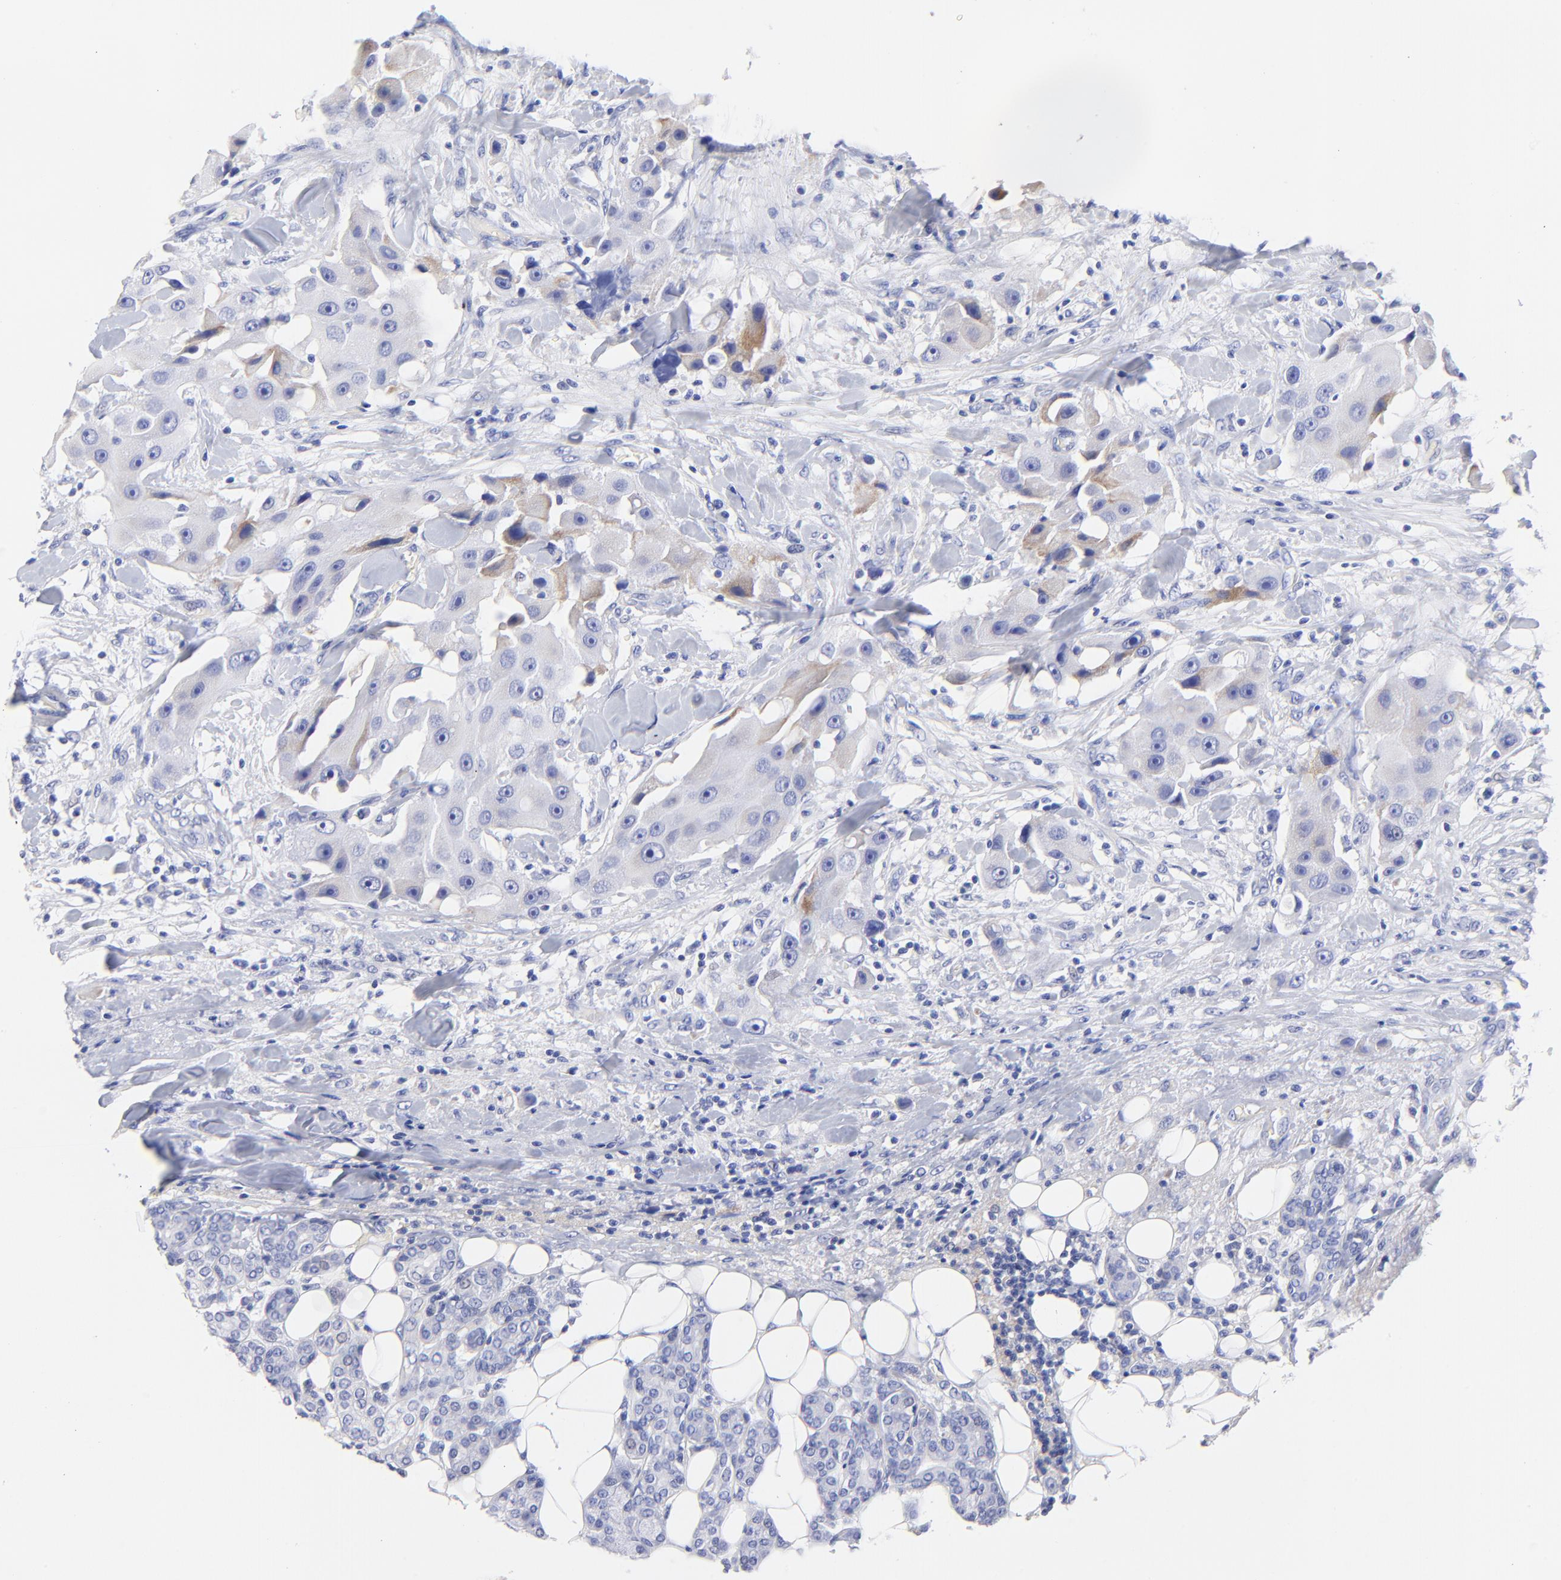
{"staining": {"intensity": "negative", "quantity": "none", "location": "none"}, "tissue": "head and neck cancer", "cell_type": "Tumor cells", "image_type": "cancer", "snomed": [{"axis": "morphology", "description": "Normal tissue, NOS"}, {"axis": "morphology", "description": "Adenocarcinoma, NOS"}, {"axis": "topography", "description": "Salivary gland"}, {"axis": "topography", "description": "Head-Neck"}], "caption": "Immunohistochemical staining of adenocarcinoma (head and neck) demonstrates no significant positivity in tumor cells.", "gene": "HORMAD2", "patient": {"sex": "male", "age": 80}}